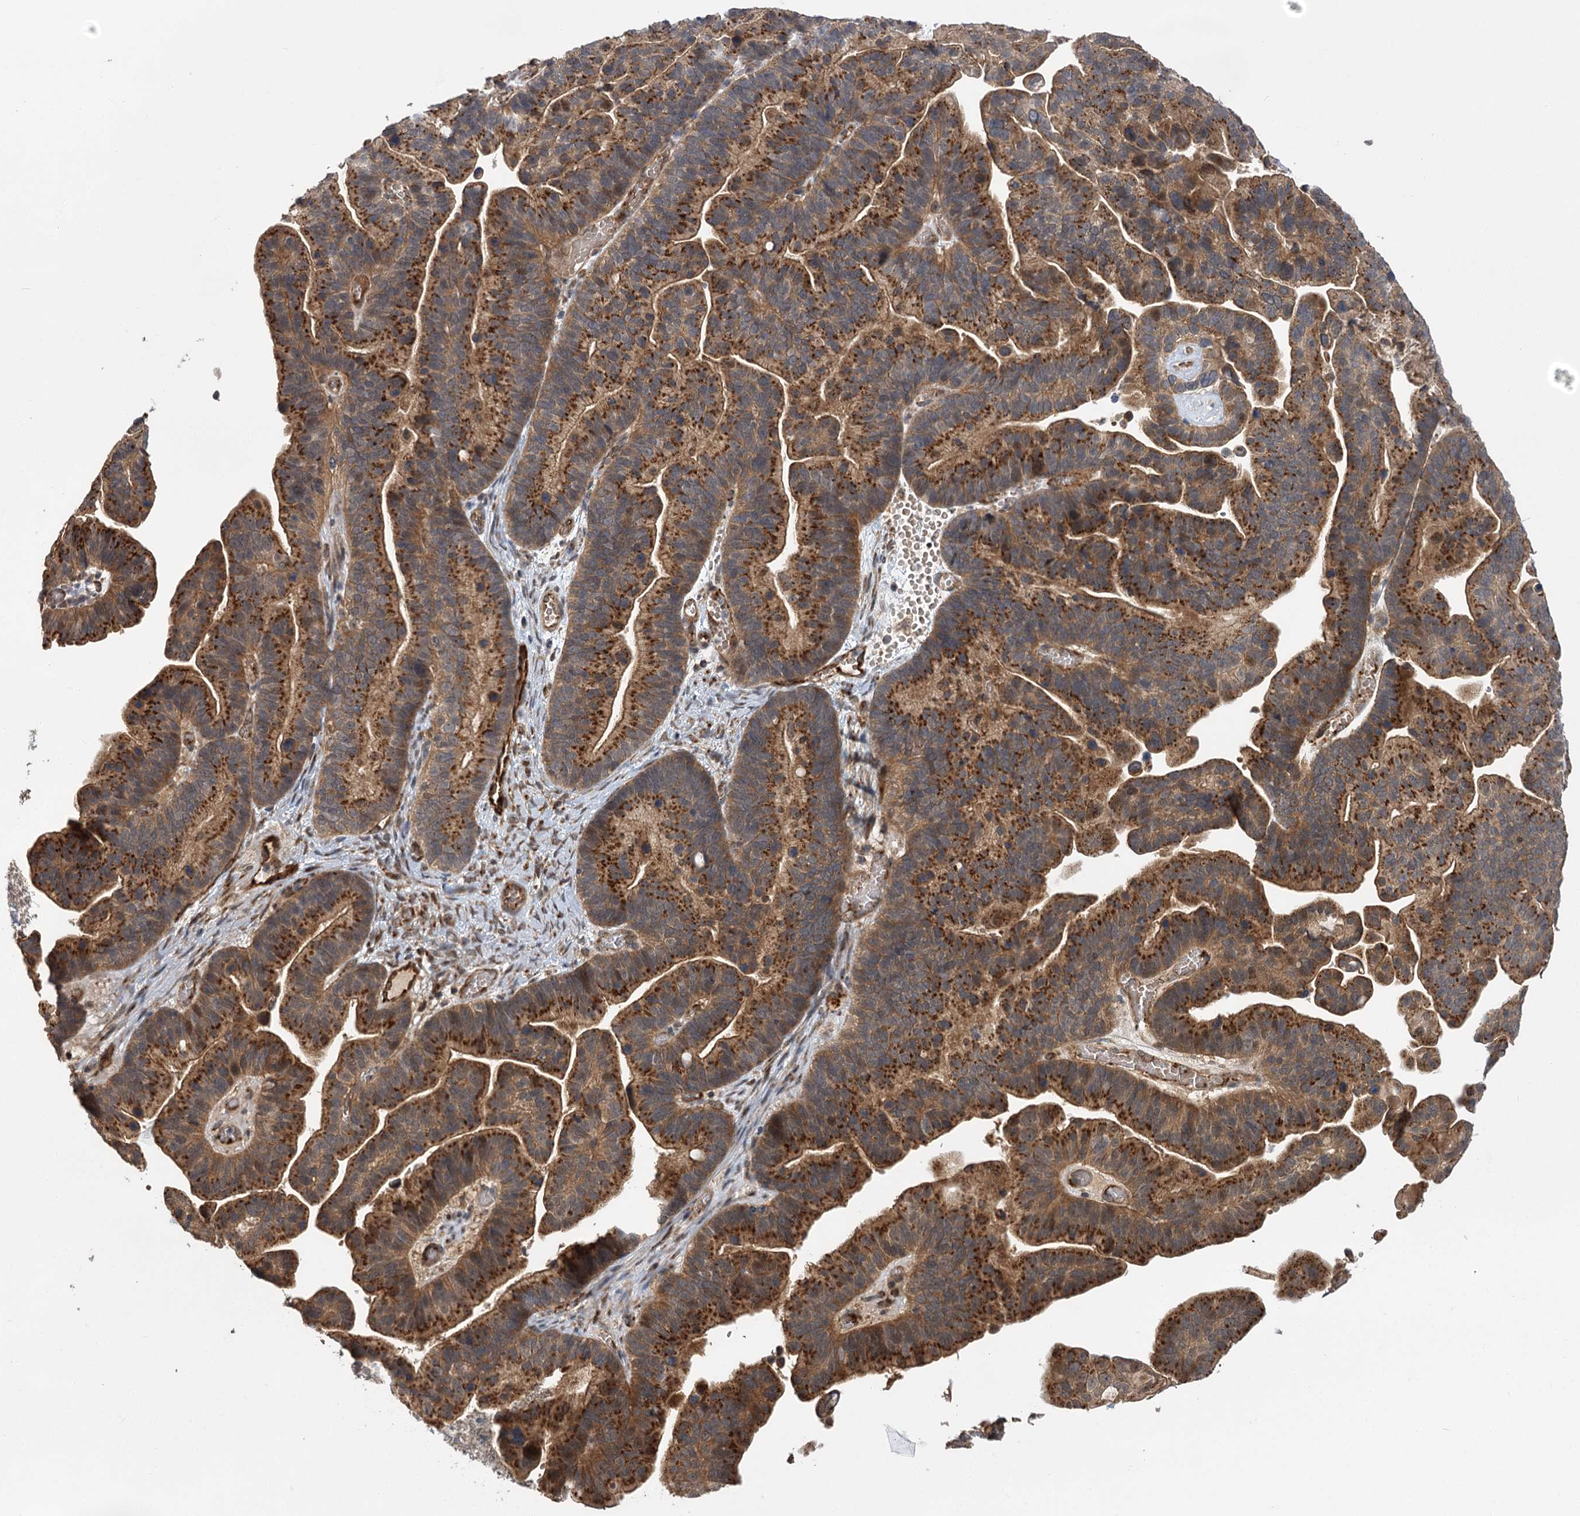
{"staining": {"intensity": "strong", "quantity": ">75%", "location": "cytoplasmic/membranous"}, "tissue": "ovarian cancer", "cell_type": "Tumor cells", "image_type": "cancer", "snomed": [{"axis": "morphology", "description": "Cystadenocarcinoma, serous, NOS"}, {"axis": "topography", "description": "Ovary"}], "caption": "Serous cystadenocarcinoma (ovarian) stained with a brown dye reveals strong cytoplasmic/membranous positive expression in approximately >75% of tumor cells.", "gene": "CARD19", "patient": {"sex": "female", "age": 56}}